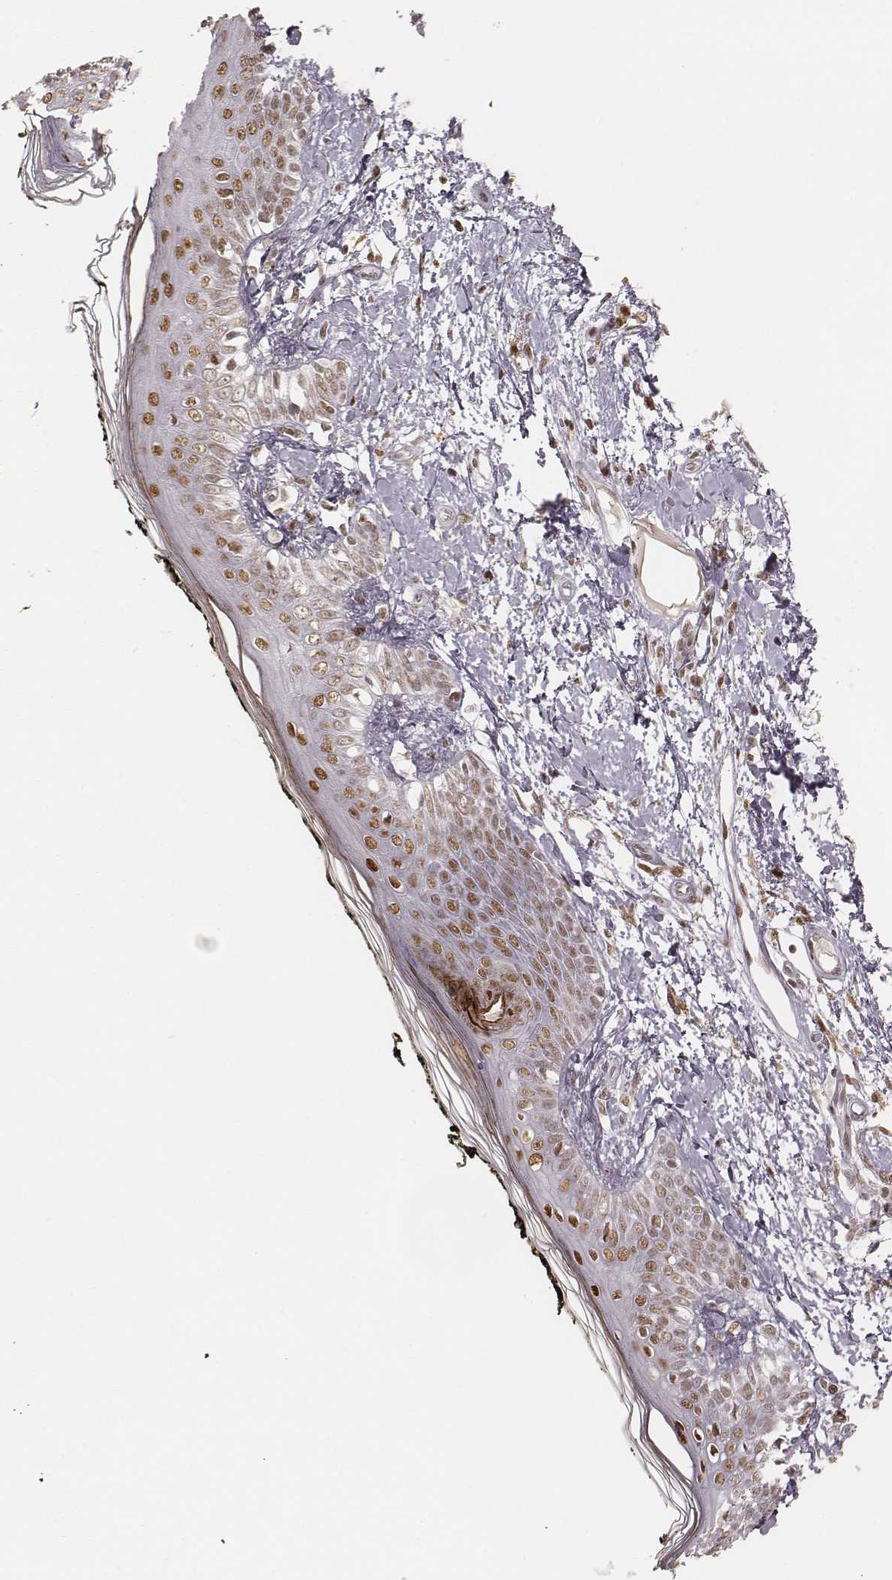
{"staining": {"intensity": "moderate", "quantity": ">75%", "location": "nuclear"}, "tissue": "skin", "cell_type": "Fibroblasts", "image_type": "normal", "snomed": [{"axis": "morphology", "description": "Normal tissue, NOS"}, {"axis": "topography", "description": "Skin"}], "caption": "This image reveals immunohistochemistry staining of normal skin, with medium moderate nuclear expression in about >75% of fibroblasts.", "gene": "HNRNPC", "patient": {"sex": "male", "age": 76}}